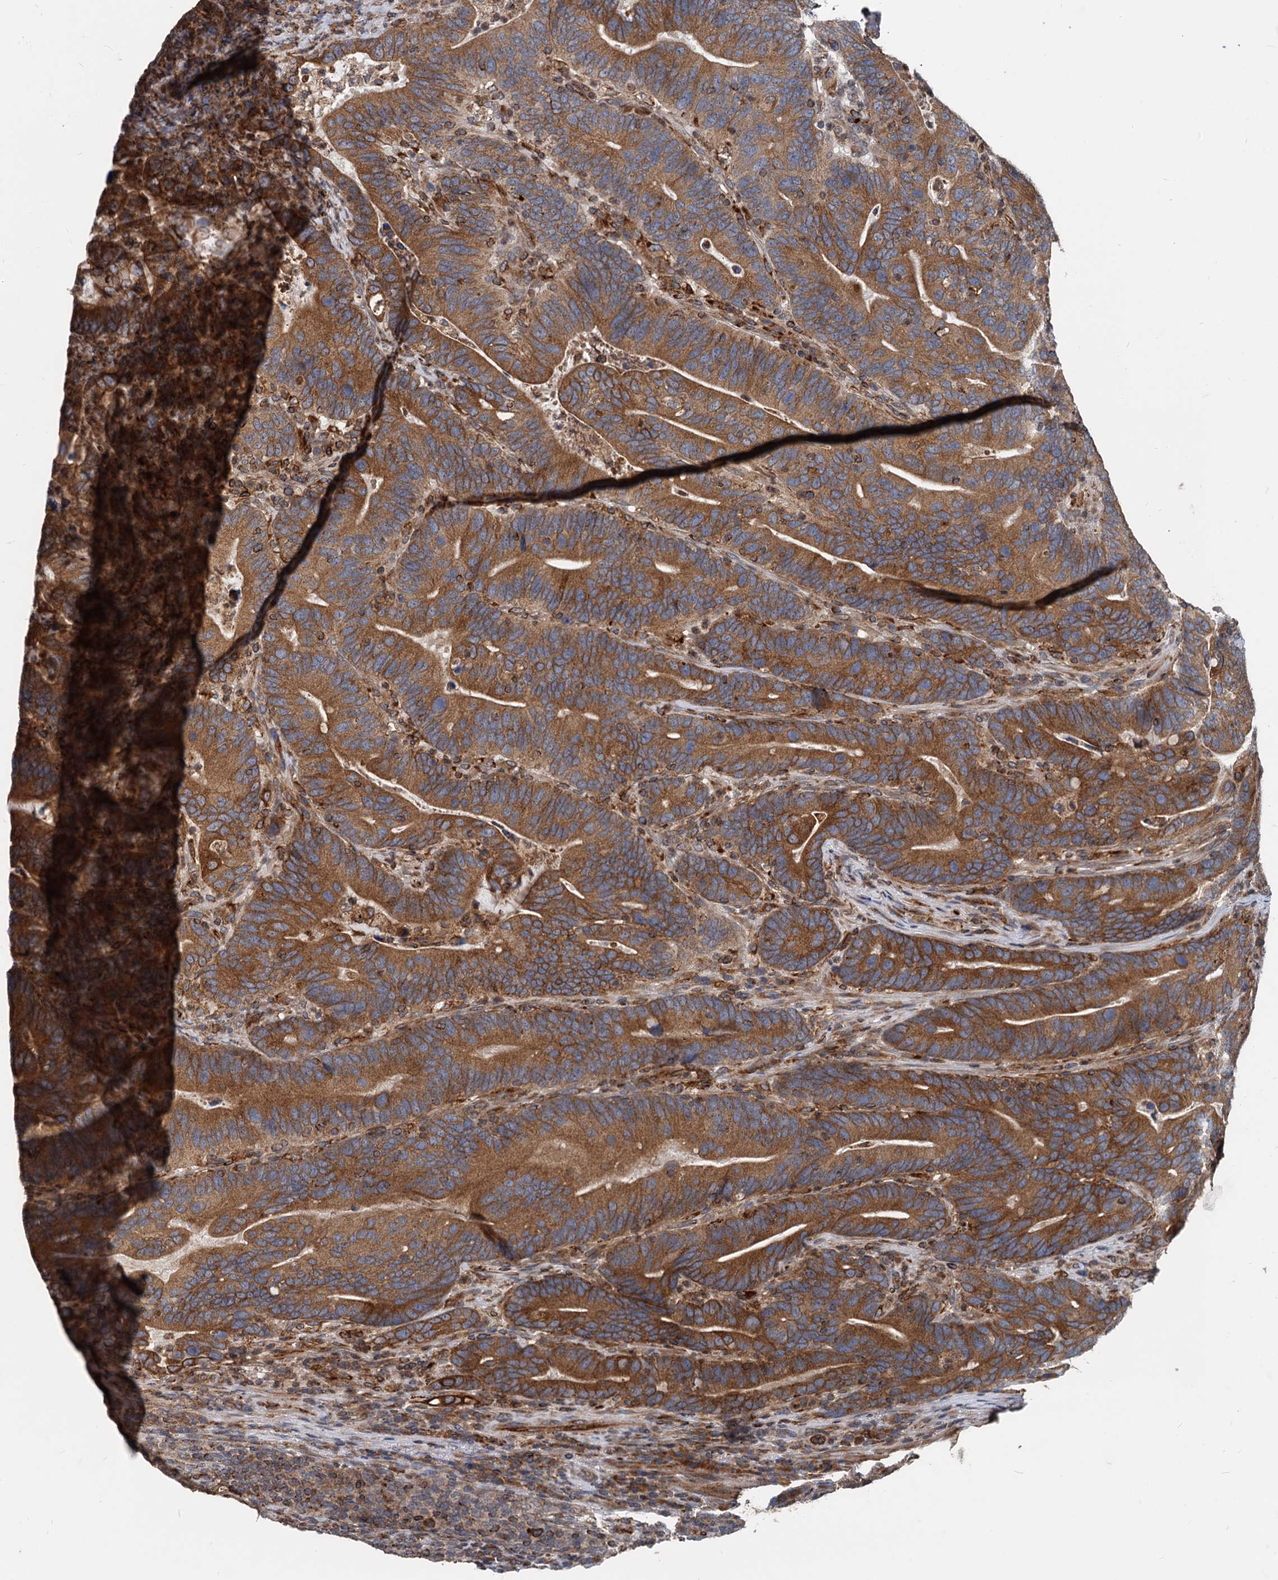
{"staining": {"intensity": "strong", "quantity": ">75%", "location": "cytoplasmic/membranous"}, "tissue": "colorectal cancer", "cell_type": "Tumor cells", "image_type": "cancer", "snomed": [{"axis": "morphology", "description": "Adenocarcinoma, NOS"}, {"axis": "topography", "description": "Colon"}], "caption": "Human colorectal cancer (adenocarcinoma) stained with a brown dye displays strong cytoplasmic/membranous positive staining in about >75% of tumor cells.", "gene": "STIM1", "patient": {"sex": "female", "age": 66}}